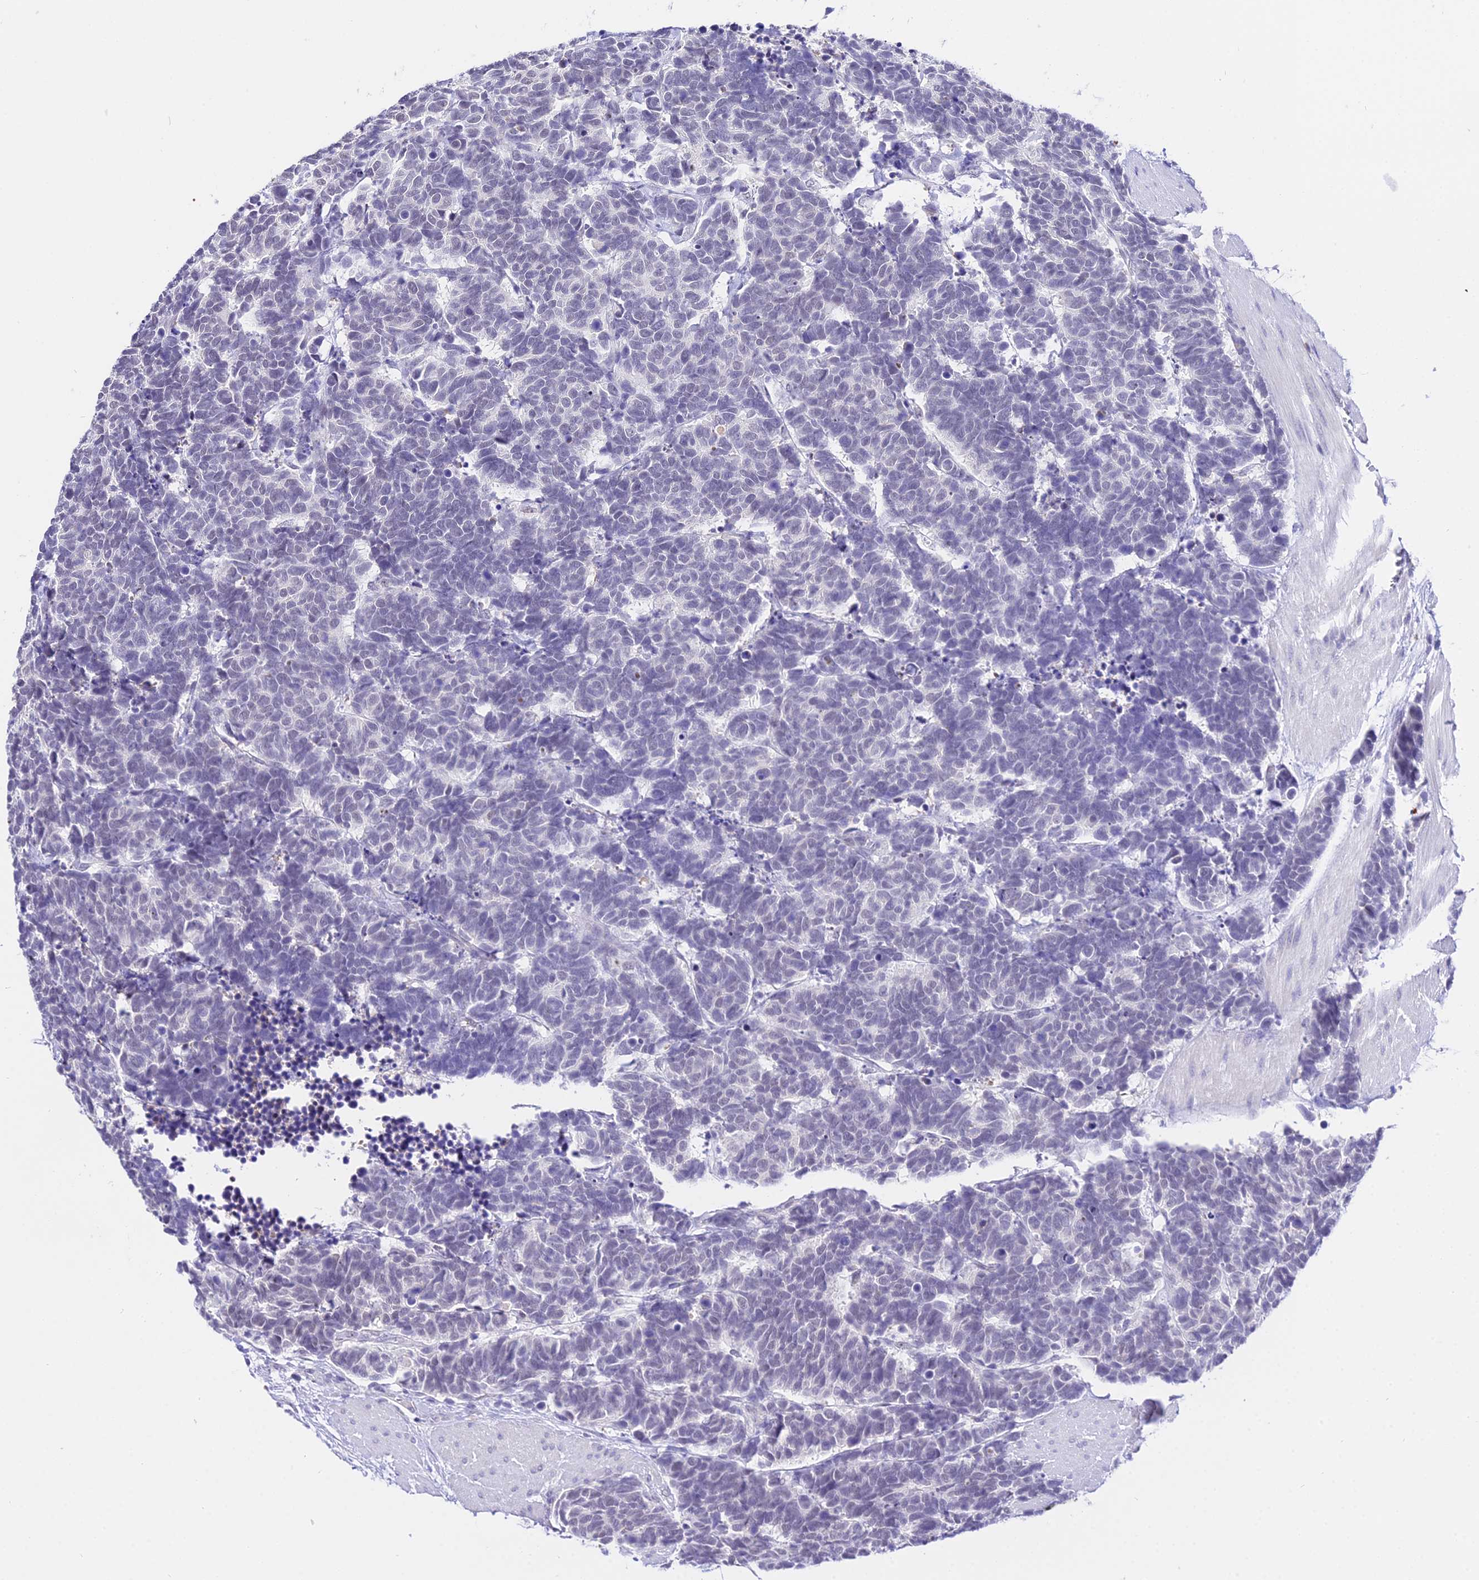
{"staining": {"intensity": "negative", "quantity": "none", "location": "none"}, "tissue": "carcinoid", "cell_type": "Tumor cells", "image_type": "cancer", "snomed": [{"axis": "morphology", "description": "Carcinoma, NOS"}, {"axis": "morphology", "description": "Carcinoid, malignant, NOS"}, {"axis": "topography", "description": "Urinary bladder"}], "caption": "Protein analysis of carcinoid reveals no significant expression in tumor cells. (DAB immunohistochemistry visualized using brightfield microscopy, high magnification).", "gene": "POLR2I", "patient": {"sex": "male", "age": 57}}